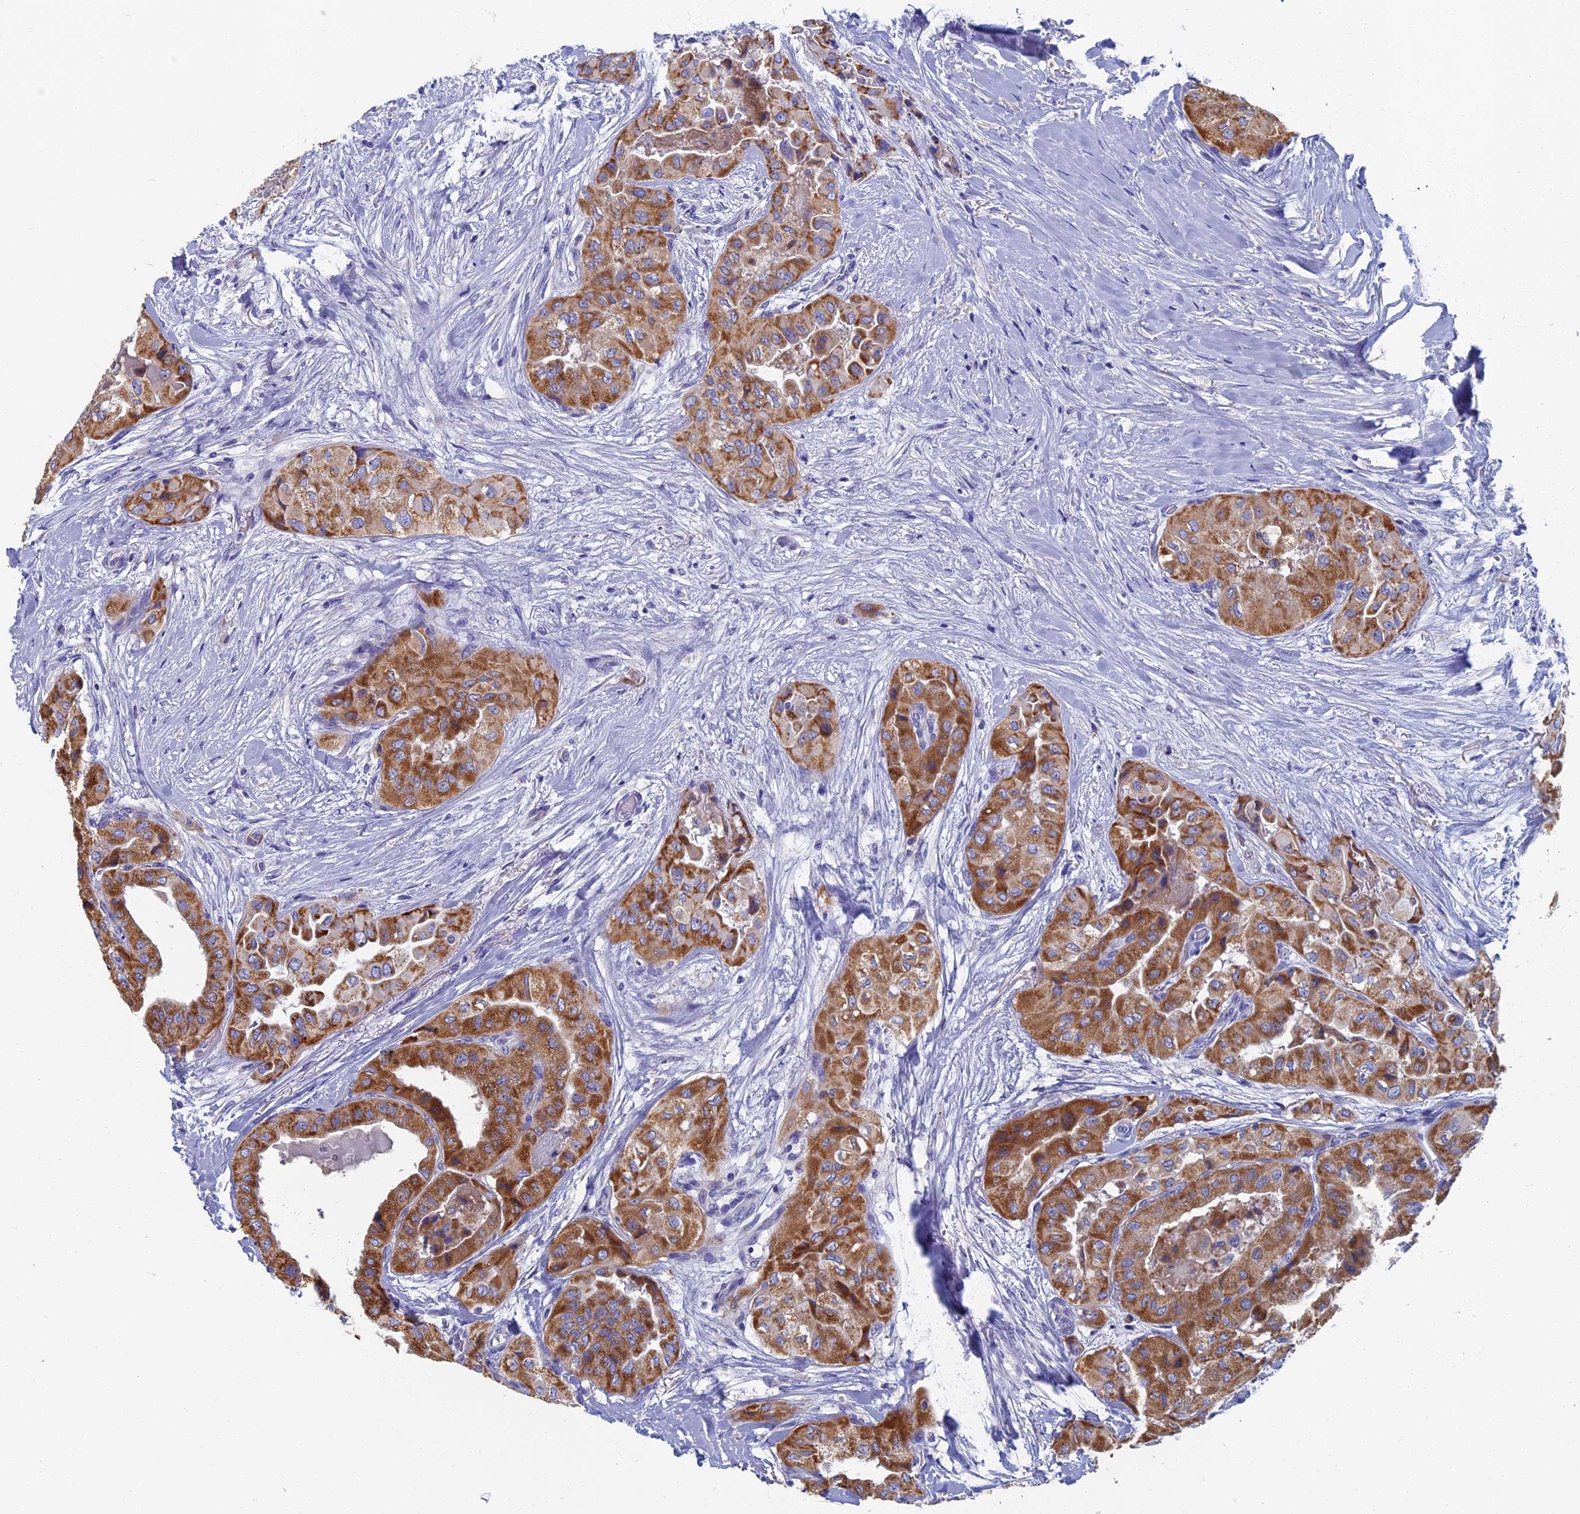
{"staining": {"intensity": "moderate", "quantity": ">75%", "location": "cytoplasmic/membranous"}, "tissue": "thyroid cancer", "cell_type": "Tumor cells", "image_type": "cancer", "snomed": [{"axis": "morphology", "description": "Normal tissue, NOS"}, {"axis": "morphology", "description": "Papillary adenocarcinoma, NOS"}, {"axis": "topography", "description": "Thyroid gland"}], "caption": "Protein staining of thyroid papillary adenocarcinoma tissue exhibits moderate cytoplasmic/membranous positivity in about >75% of tumor cells.", "gene": "OAT", "patient": {"sex": "female", "age": 59}}